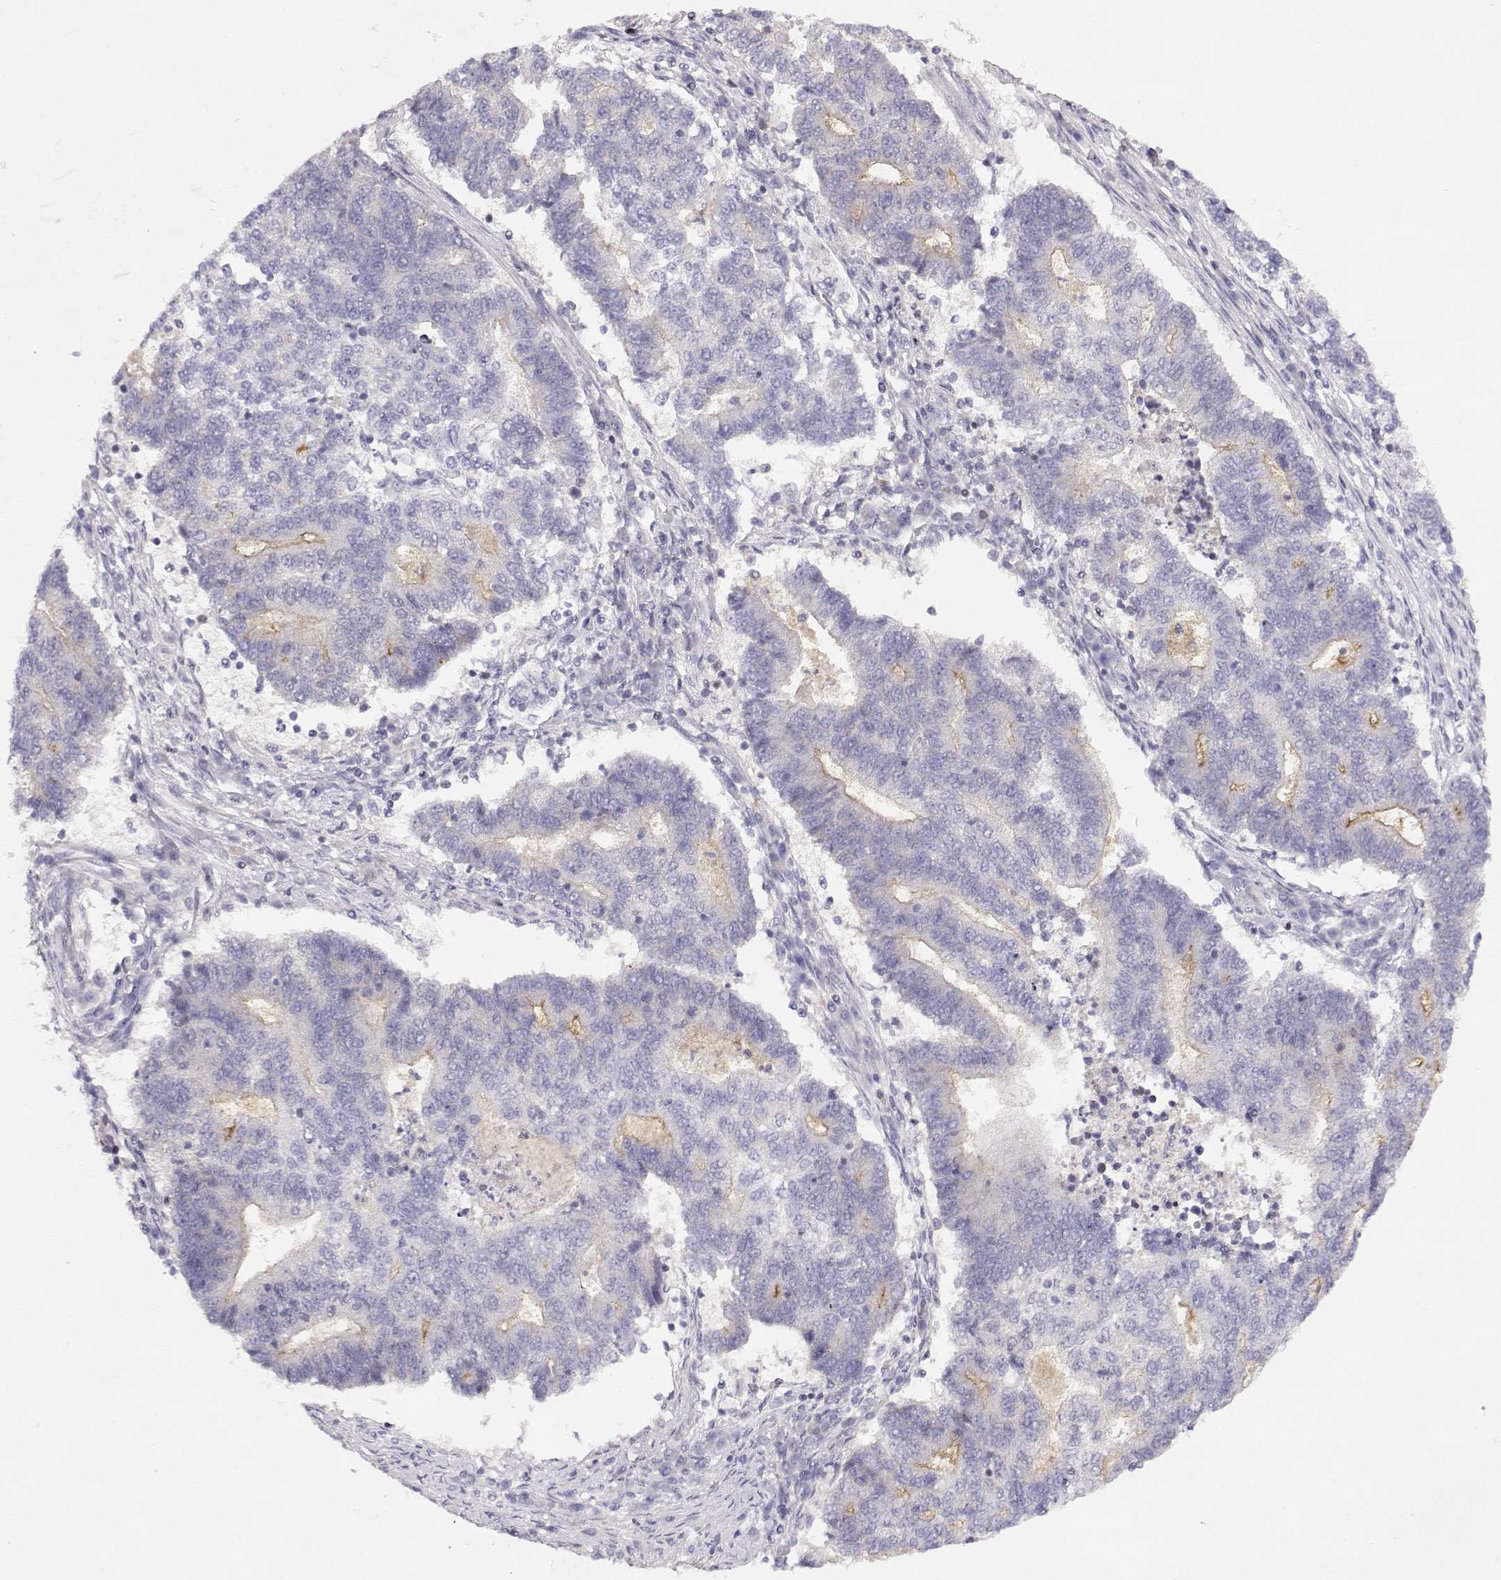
{"staining": {"intensity": "moderate", "quantity": "<25%", "location": "cytoplasmic/membranous"}, "tissue": "endometrial cancer", "cell_type": "Tumor cells", "image_type": "cancer", "snomed": [{"axis": "morphology", "description": "Adenocarcinoma, NOS"}, {"axis": "topography", "description": "Uterus"}, {"axis": "topography", "description": "Endometrium"}], "caption": "Endometrial cancer (adenocarcinoma) stained with a protein marker shows moderate staining in tumor cells.", "gene": "CRX", "patient": {"sex": "female", "age": 54}}